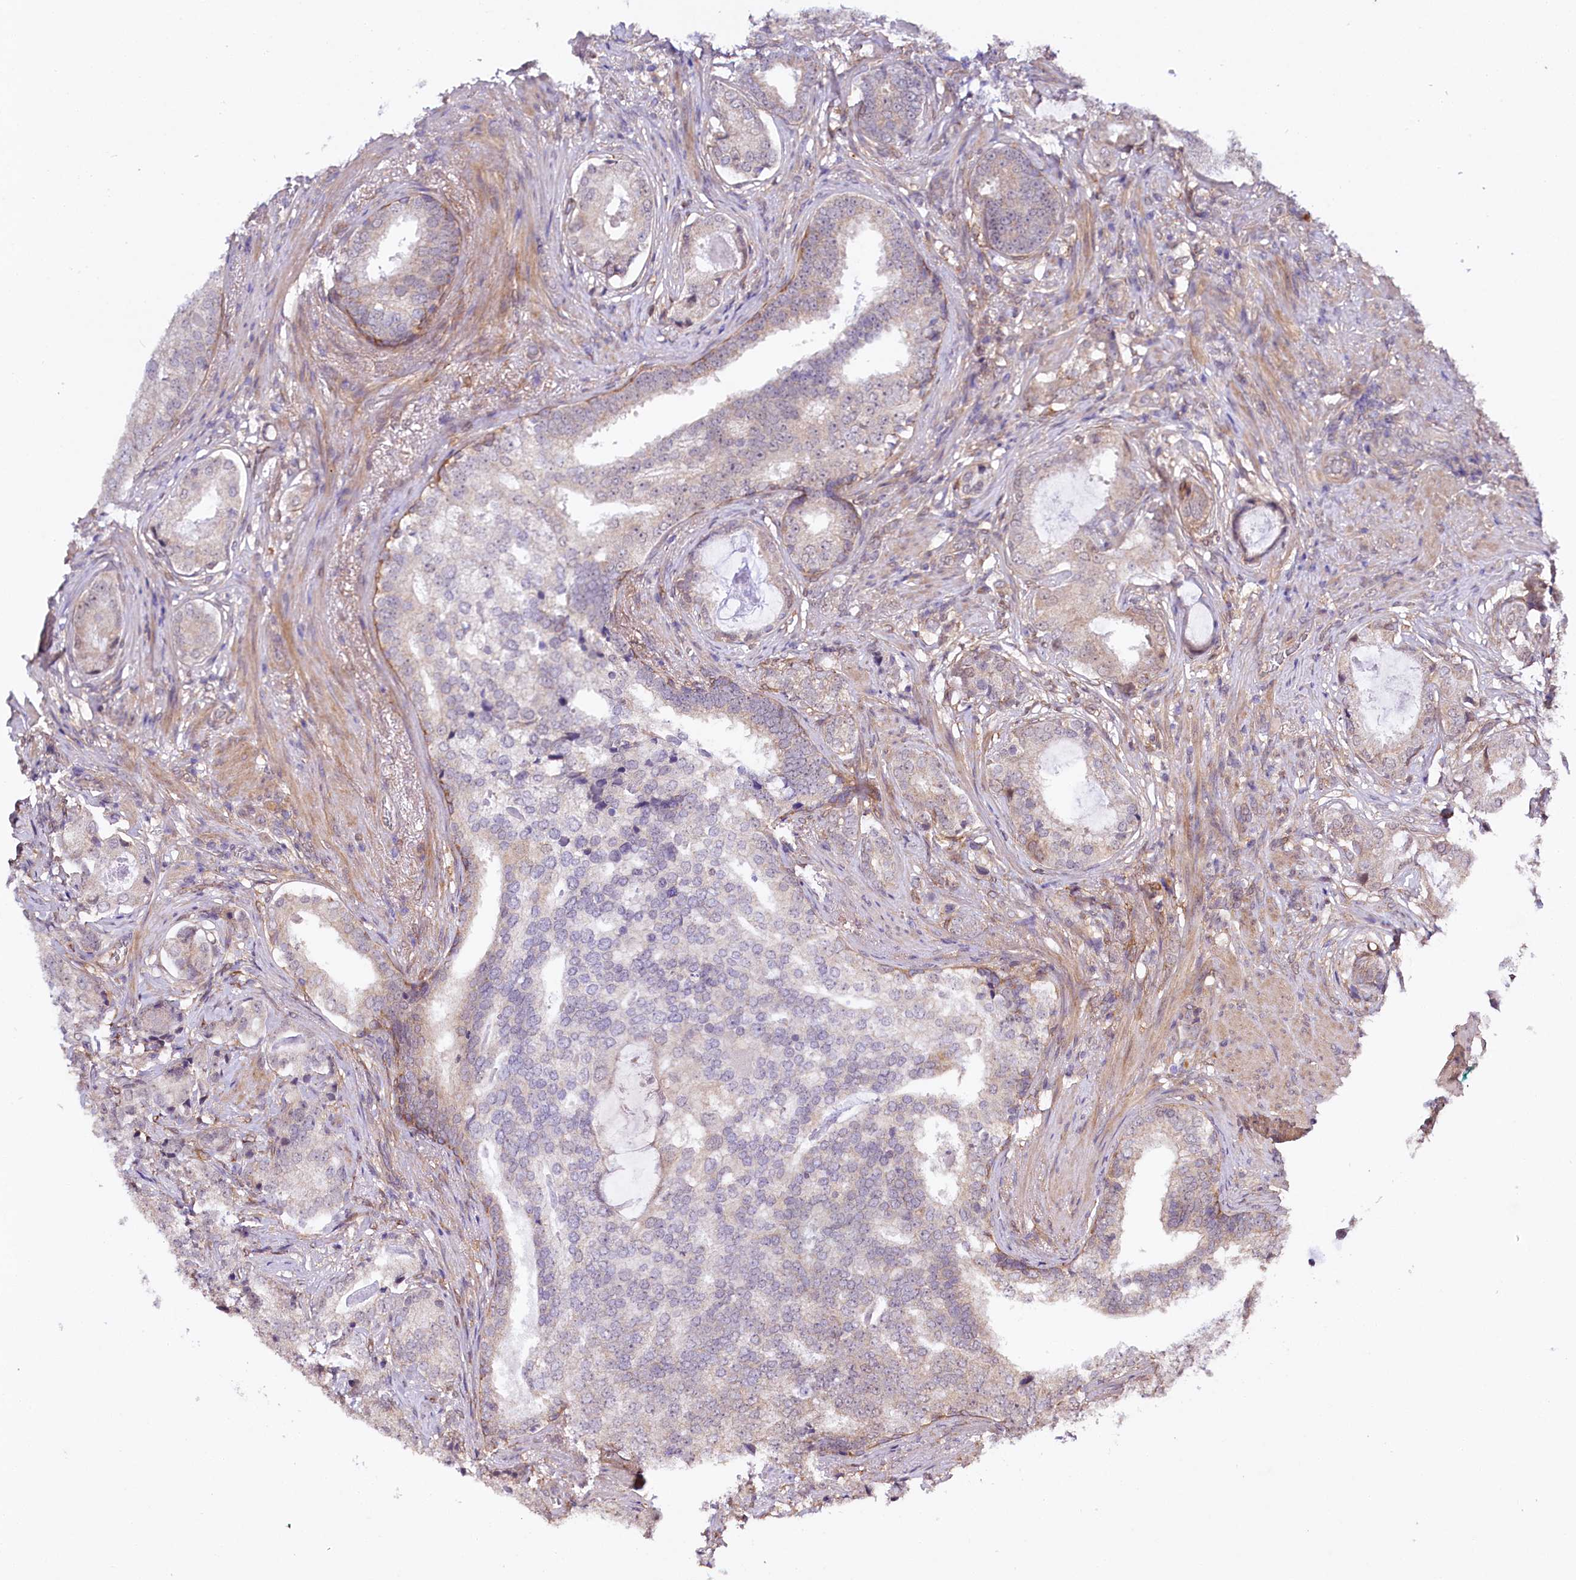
{"staining": {"intensity": "weak", "quantity": "<25%", "location": "cytoplasmic/membranous"}, "tissue": "prostate cancer", "cell_type": "Tumor cells", "image_type": "cancer", "snomed": [{"axis": "morphology", "description": "Adenocarcinoma, Low grade"}, {"axis": "topography", "description": "Prostate"}], "caption": "A high-resolution image shows immunohistochemistry staining of low-grade adenocarcinoma (prostate), which reveals no significant staining in tumor cells. (DAB IHC visualized using brightfield microscopy, high magnification).", "gene": "PHLDB1", "patient": {"sex": "male", "age": 71}}